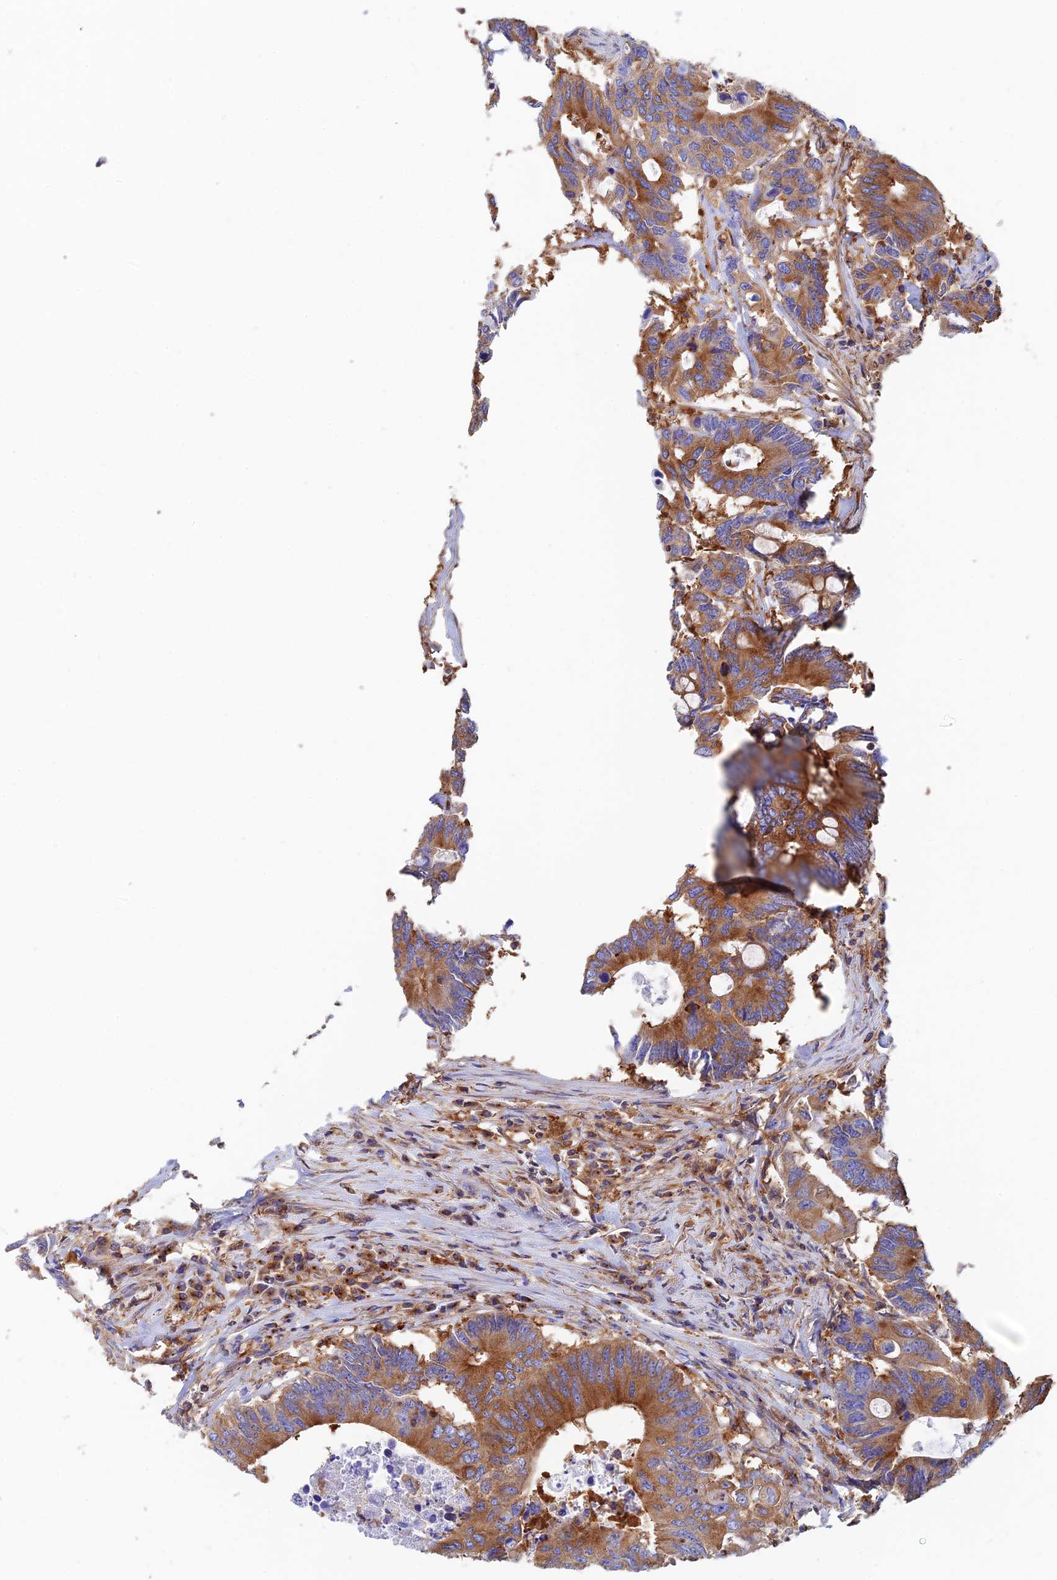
{"staining": {"intensity": "strong", "quantity": ">75%", "location": "cytoplasmic/membranous"}, "tissue": "colorectal cancer", "cell_type": "Tumor cells", "image_type": "cancer", "snomed": [{"axis": "morphology", "description": "Adenocarcinoma, NOS"}, {"axis": "topography", "description": "Colon"}], "caption": "This is an image of IHC staining of adenocarcinoma (colorectal), which shows strong expression in the cytoplasmic/membranous of tumor cells.", "gene": "DCTN2", "patient": {"sex": "male", "age": 71}}